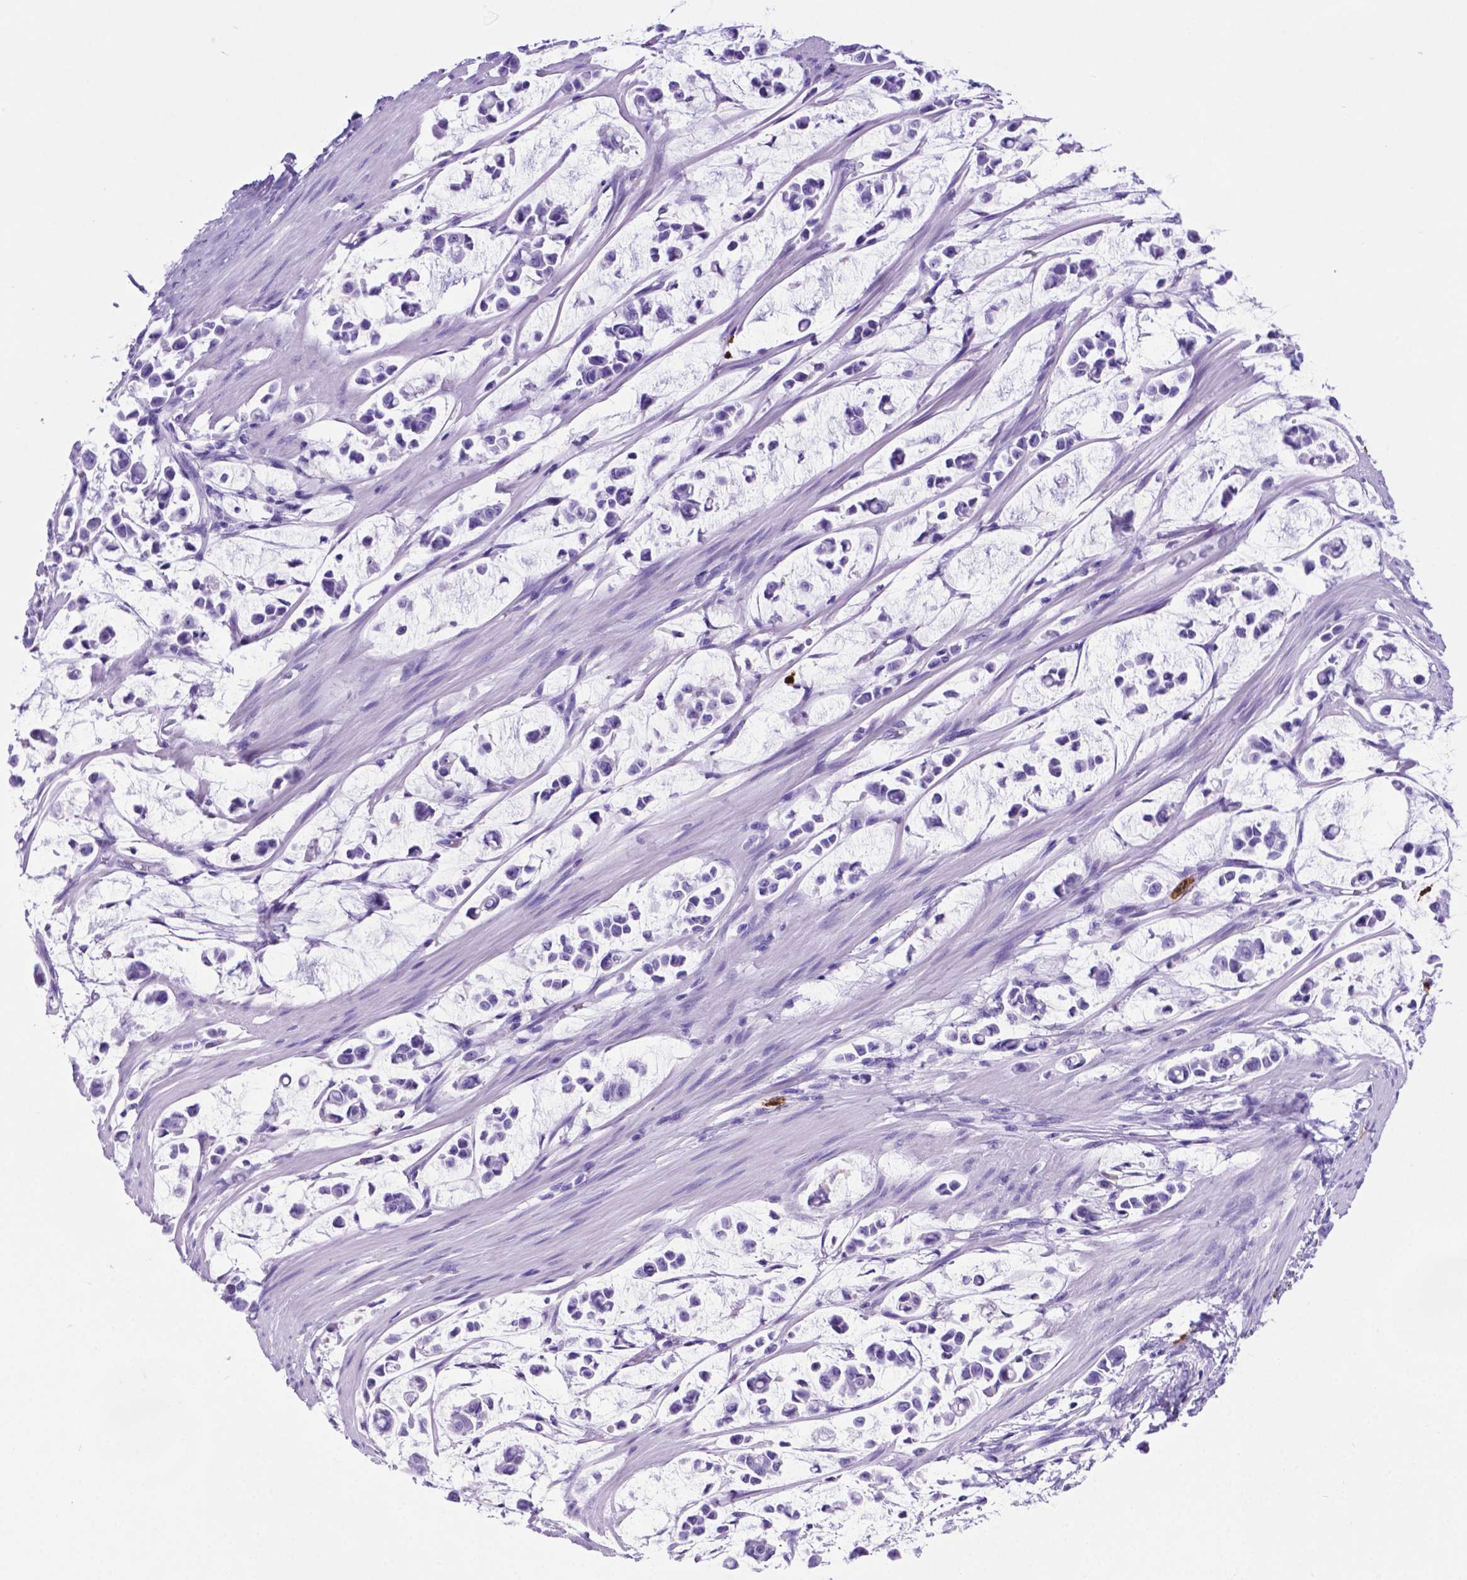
{"staining": {"intensity": "negative", "quantity": "none", "location": "none"}, "tissue": "stomach cancer", "cell_type": "Tumor cells", "image_type": "cancer", "snomed": [{"axis": "morphology", "description": "Adenocarcinoma, NOS"}, {"axis": "topography", "description": "Stomach"}], "caption": "This is a image of immunohistochemistry staining of stomach cancer (adenocarcinoma), which shows no positivity in tumor cells.", "gene": "LZTR1", "patient": {"sex": "male", "age": 82}}